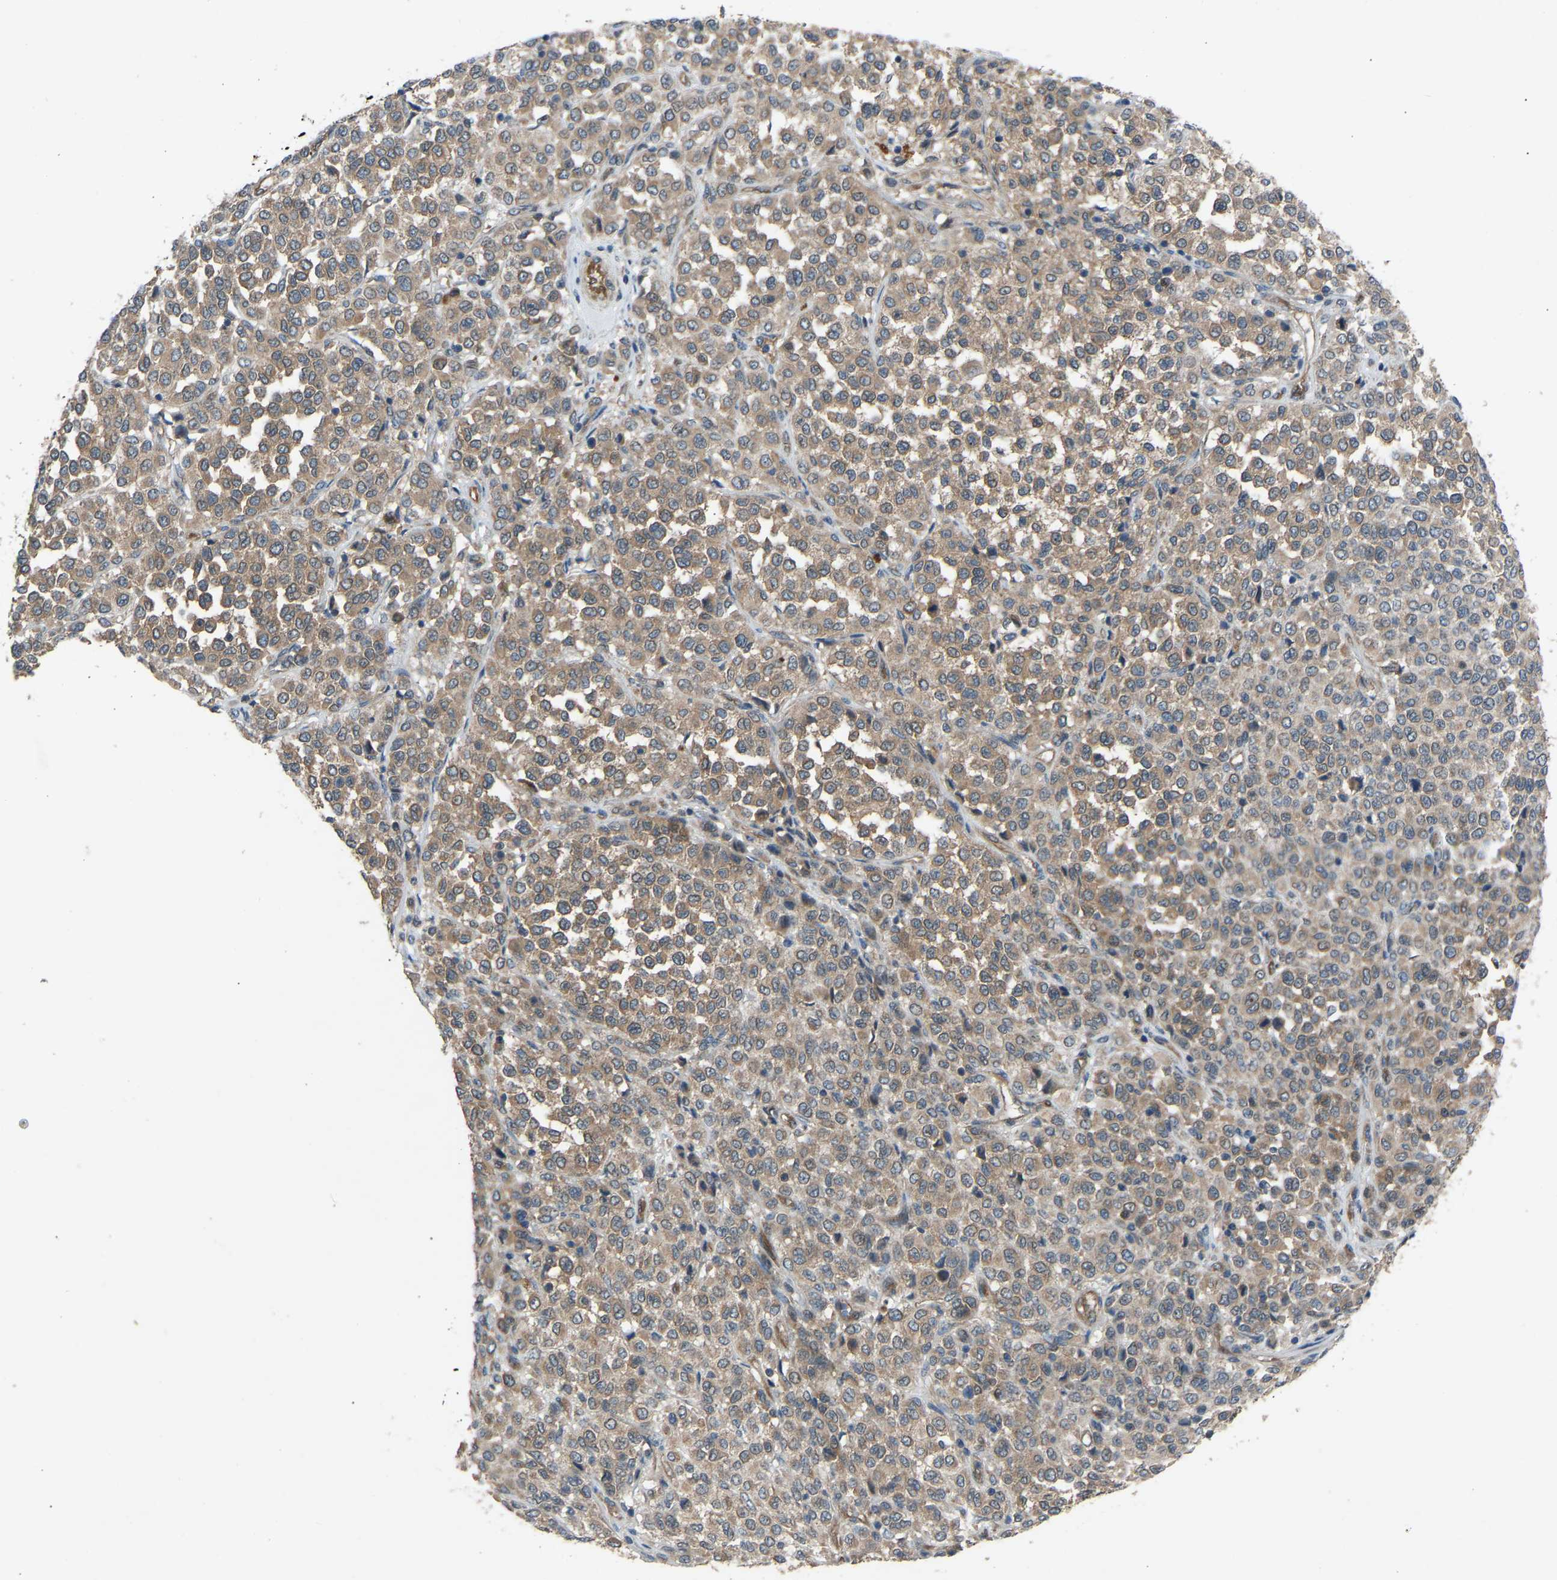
{"staining": {"intensity": "moderate", "quantity": ">75%", "location": "cytoplasmic/membranous"}, "tissue": "melanoma", "cell_type": "Tumor cells", "image_type": "cancer", "snomed": [{"axis": "morphology", "description": "Malignant melanoma, Metastatic site"}, {"axis": "topography", "description": "Pancreas"}], "caption": "Immunohistochemical staining of malignant melanoma (metastatic site) demonstrates medium levels of moderate cytoplasmic/membranous protein expression in approximately >75% of tumor cells.", "gene": "GAS2L1", "patient": {"sex": "female", "age": 30}}